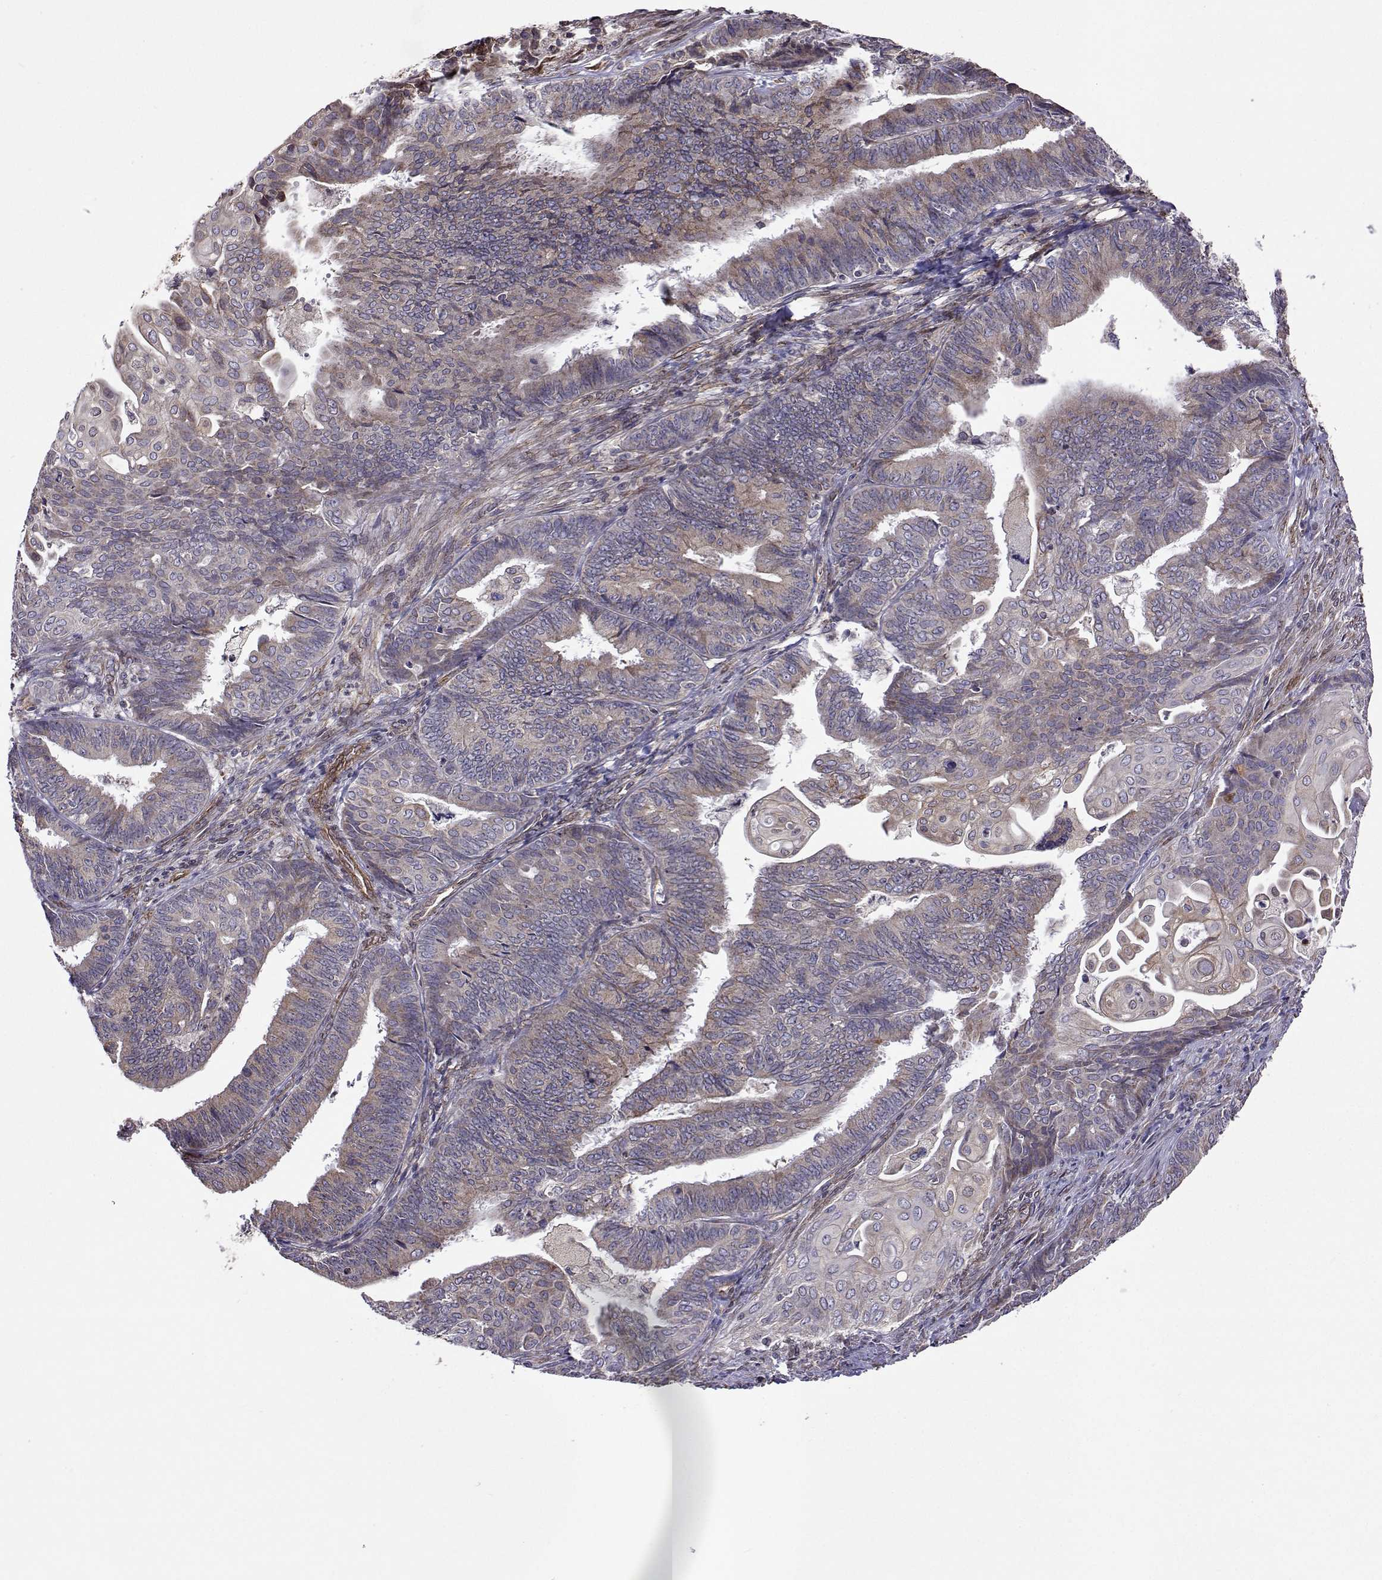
{"staining": {"intensity": "weak", "quantity": "25%-75%", "location": "cytoplasmic/membranous"}, "tissue": "endometrial cancer", "cell_type": "Tumor cells", "image_type": "cancer", "snomed": [{"axis": "morphology", "description": "Adenocarcinoma, NOS"}, {"axis": "topography", "description": "Endometrium"}], "caption": "Immunohistochemical staining of human adenocarcinoma (endometrial) displays low levels of weak cytoplasmic/membranous protein expression in about 25%-75% of tumor cells.", "gene": "PGRMC2", "patient": {"sex": "female", "age": 73}}